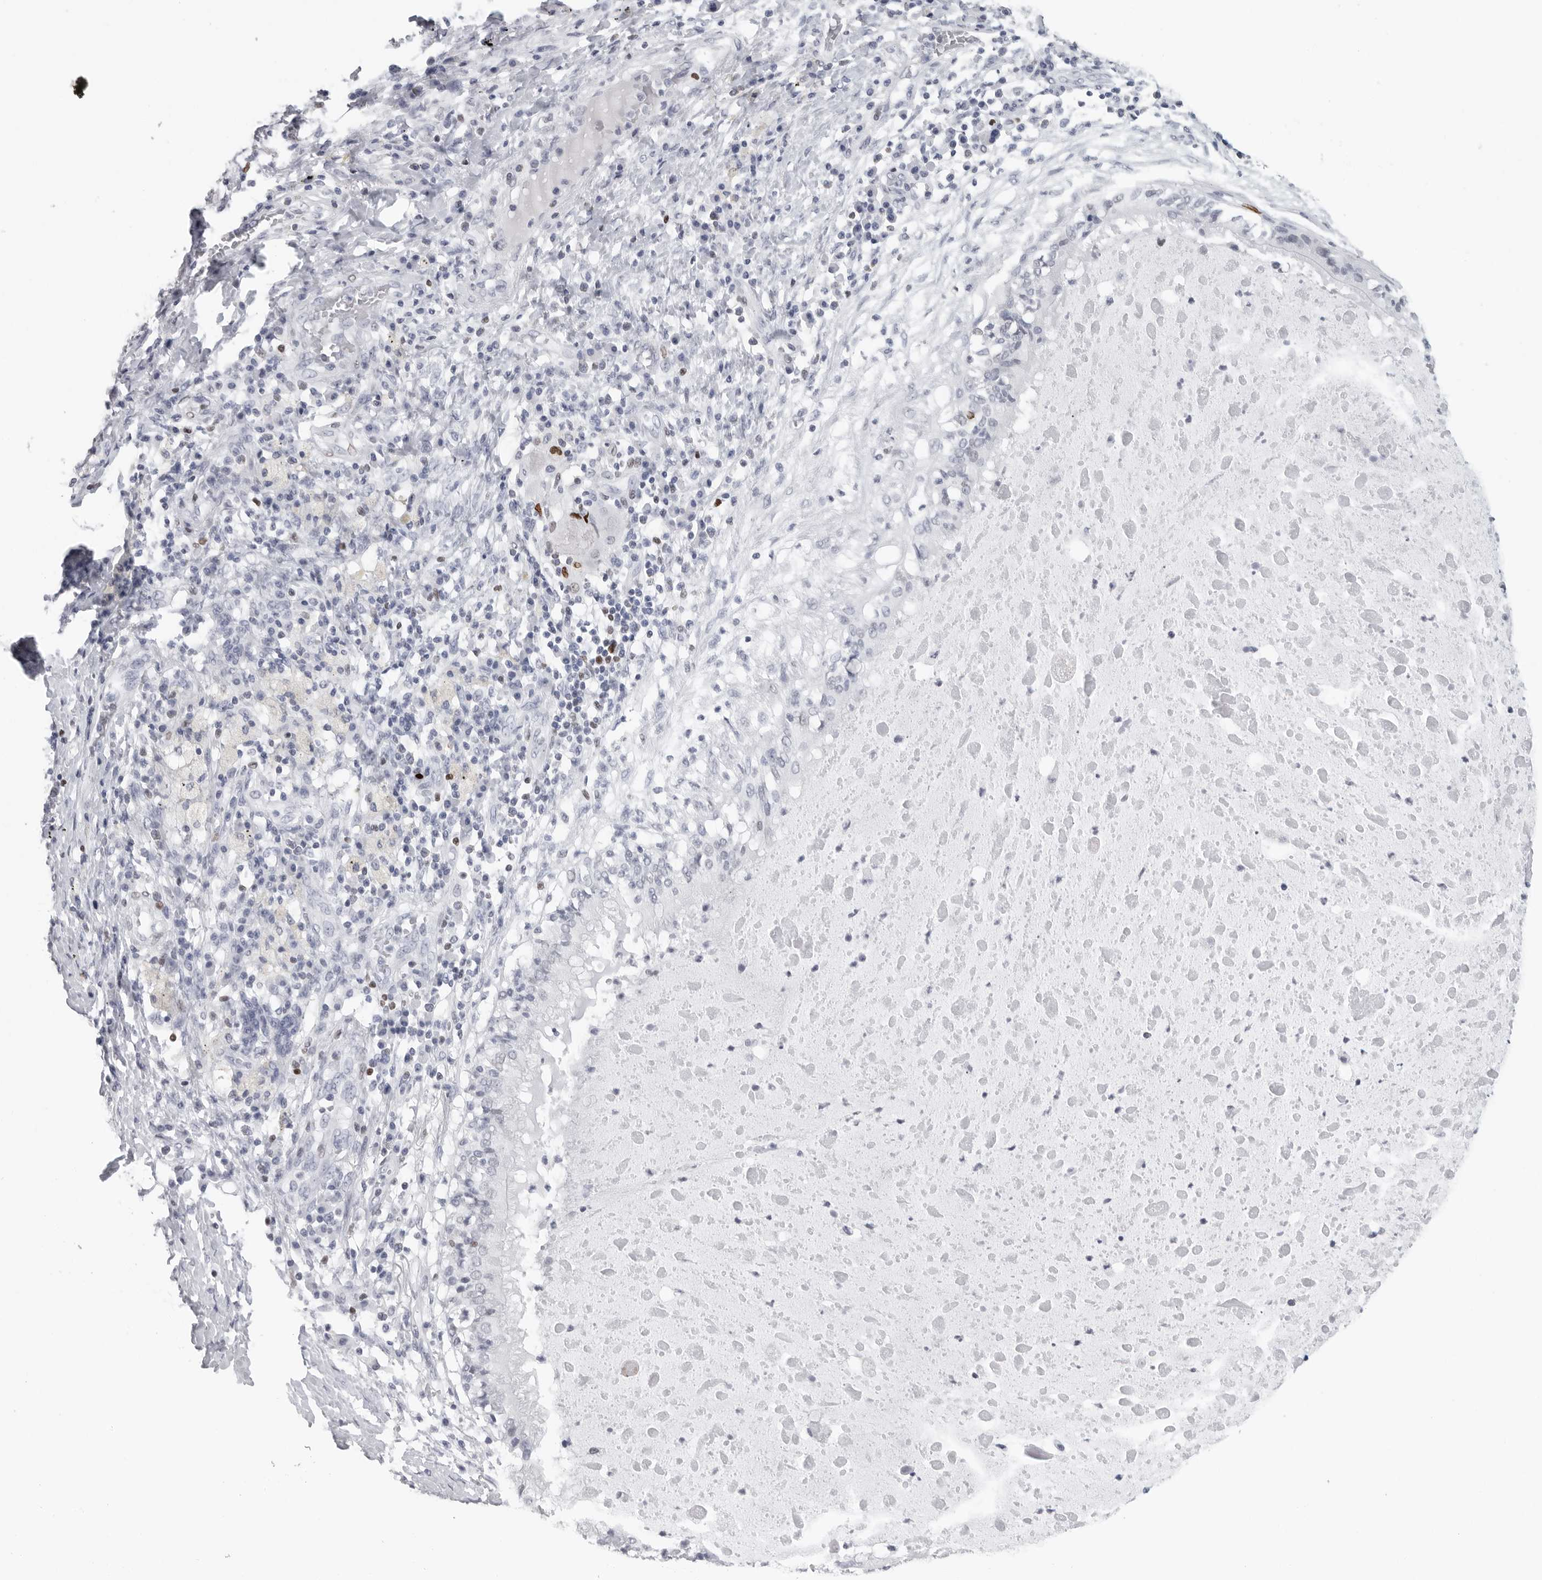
{"staining": {"intensity": "negative", "quantity": "none", "location": "none"}, "tissue": "lung cancer", "cell_type": "Tumor cells", "image_type": "cancer", "snomed": [{"axis": "morphology", "description": "Squamous cell carcinoma, NOS"}, {"axis": "topography", "description": "Lung"}], "caption": "The micrograph demonstrates no staining of tumor cells in lung cancer.", "gene": "SATB2", "patient": {"sex": "male", "age": 61}}